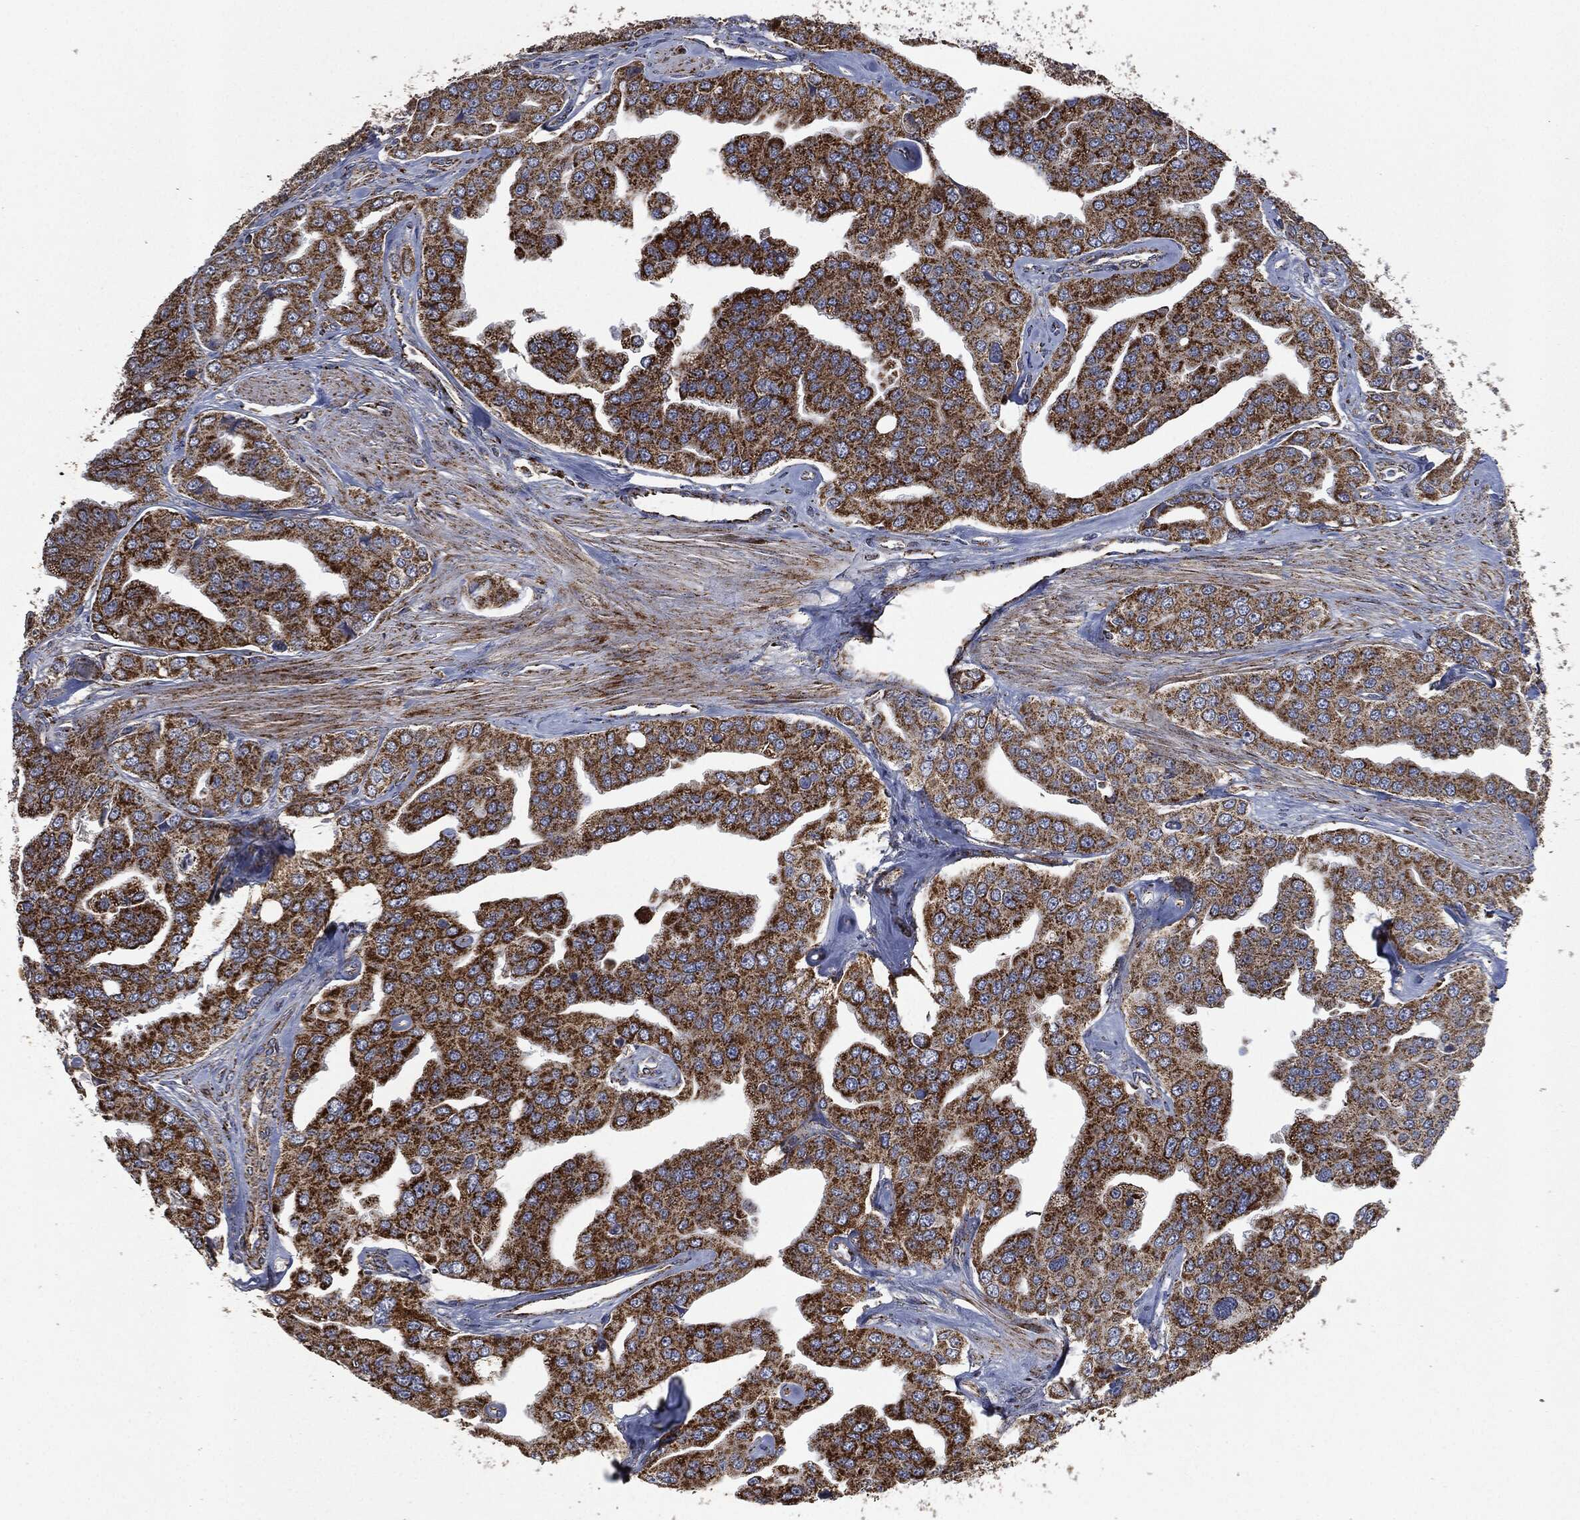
{"staining": {"intensity": "strong", "quantity": ">75%", "location": "cytoplasmic/membranous"}, "tissue": "prostate cancer", "cell_type": "Tumor cells", "image_type": "cancer", "snomed": [{"axis": "morphology", "description": "Adenocarcinoma, NOS"}, {"axis": "topography", "description": "Prostate and seminal vesicle, NOS"}, {"axis": "topography", "description": "Prostate"}], "caption": "The micrograph exhibits staining of adenocarcinoma (prostate), revealing strong cytoplasmic/membranous protein expression (brown color) within tumor cells. (DAB (3,3'-diaminobenzidine) IHC, brown staining for protein, blue staining for nuclei).", "gene": "RYK", "patient": {"sex": "male", "age": 69}}